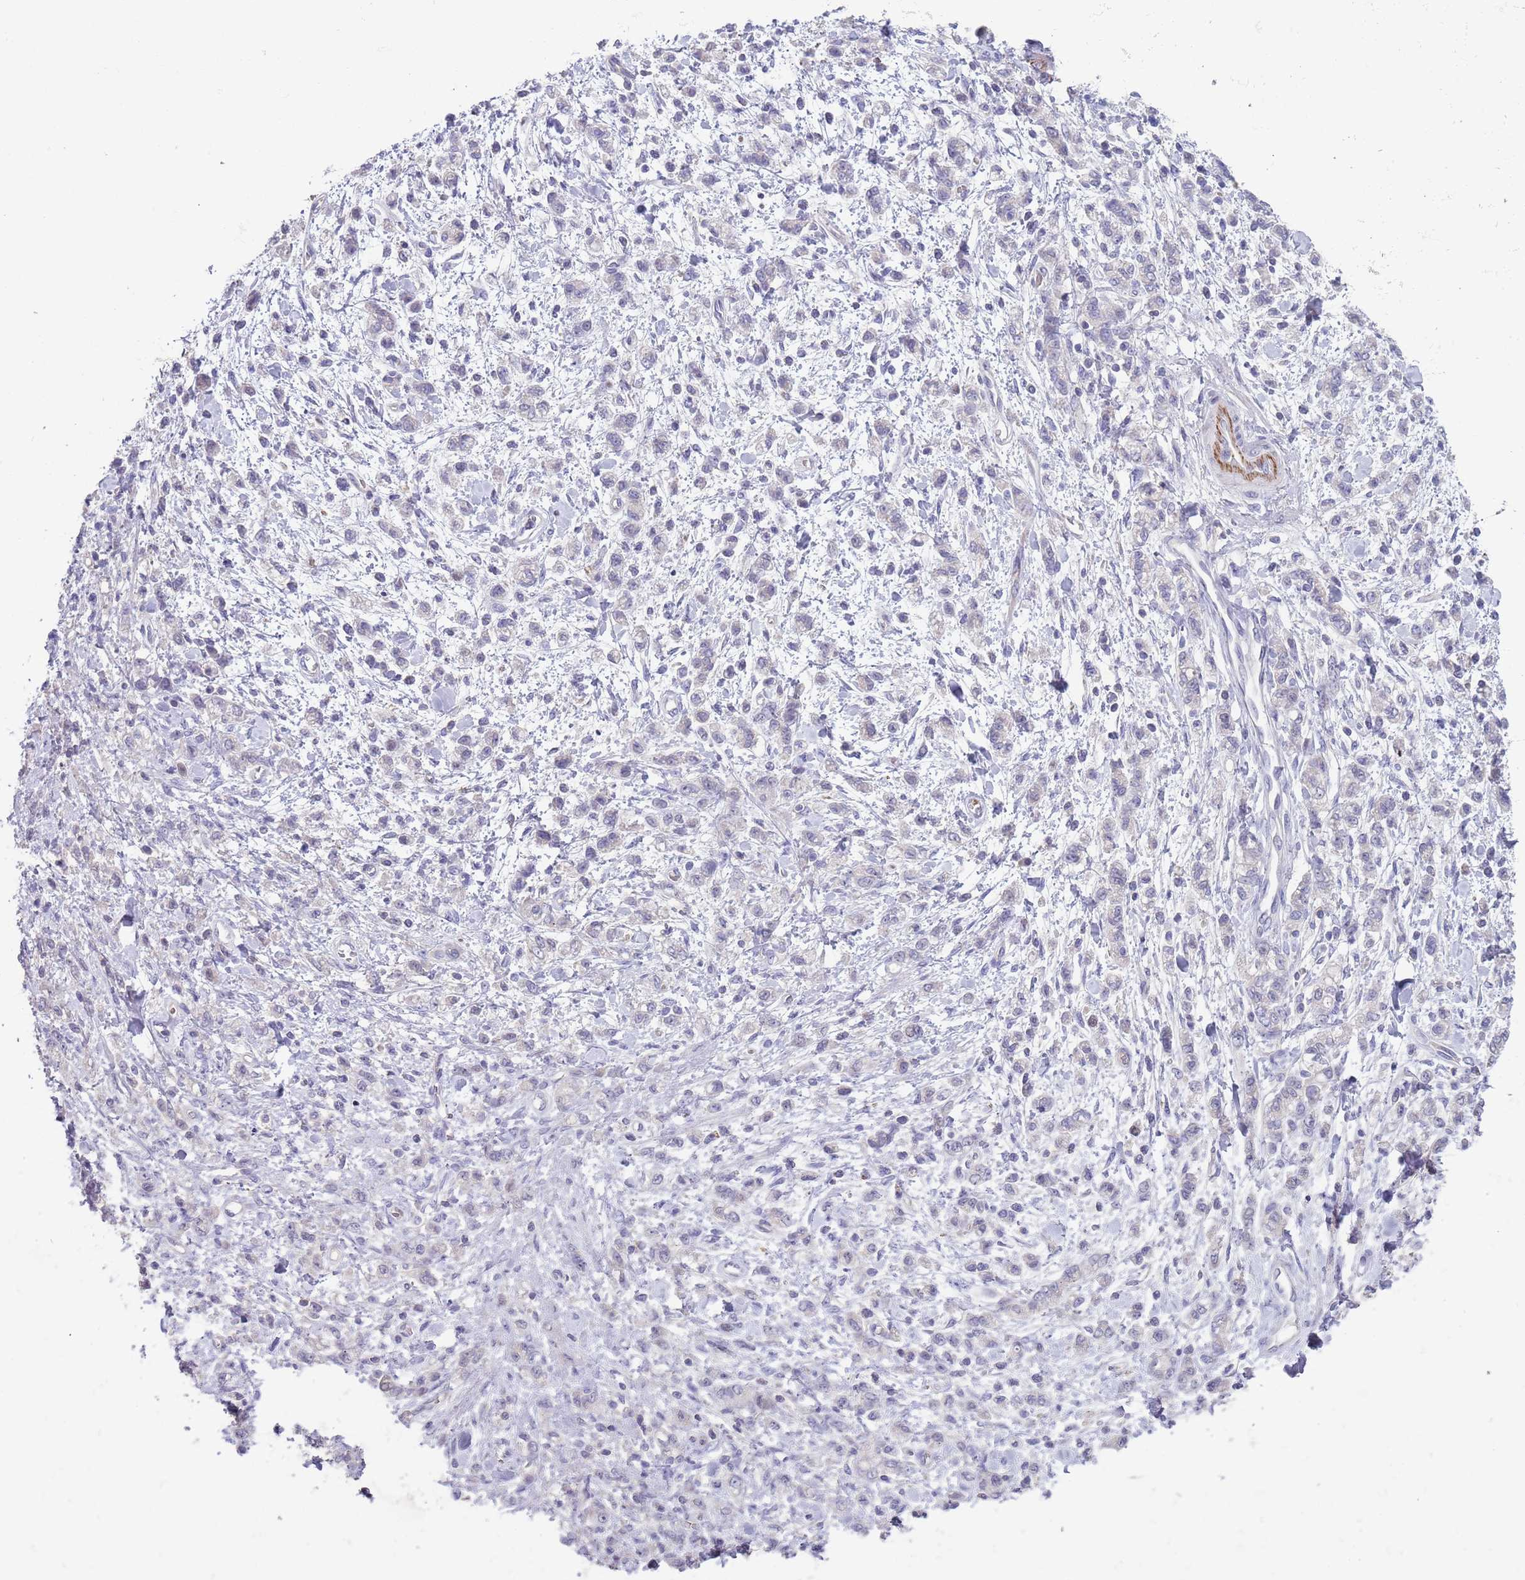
{"staining": {"intensity": "negative", "quantity": "none", "location": "none"}, "tissue": "stomach cancer", "cell_type": "Tumor cells", "image_type": "cancer", "snomed": [{"axis": "morphology", "description": "Adenocarcinoma, NOS"}, {"axis": "topography", "description": "Stomach"}], "caption": "Photomicrograph shows no protein positivity in tumor cells of stomach cancer tissue. (DAB (3,3'-diaminobenzidine) IHC visualized using brightfield microscopy, high magnification).", "gene": "ZNF14", "patient": {"sex": "male", "age": 77}}